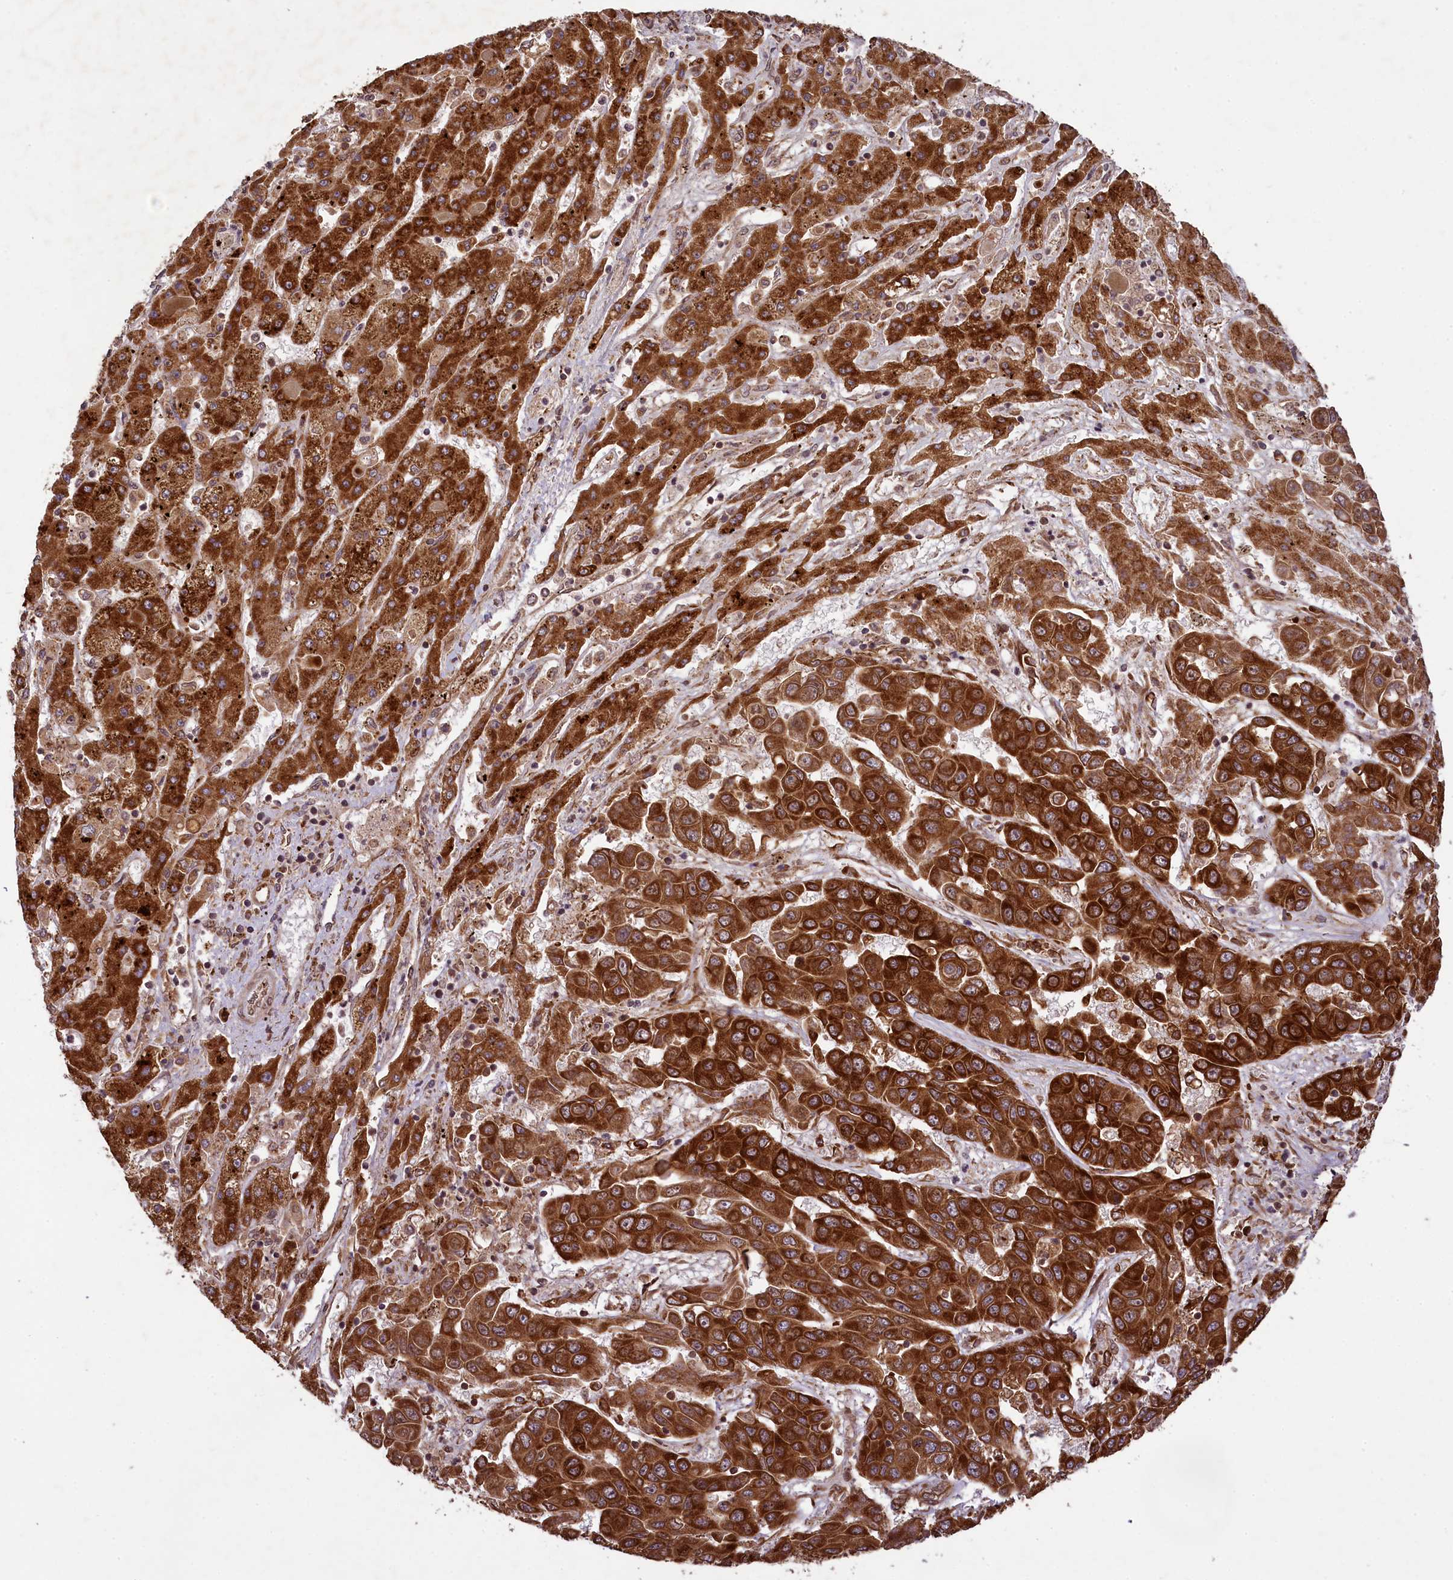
{"staining": {"intensity": "strong", "quantity": ">75%", "location": "cytoplasmic/membranous"}, "tissue": "liver cancer", "cell_type": "Tumor cells", "image_type": "cancer", "snomed": [{"axis": "morphology", "description": "Cholangiocarcinoma"}, {"axis": "topography", "description": "Liver"}], "caption": "Strong cytoplasmic/membranous protein positivity is present in about >75% of tumor cells in liver cholangiocarcinoma.", "gene": "LARP4", "patient": {"sex": "female", "age": 52}}